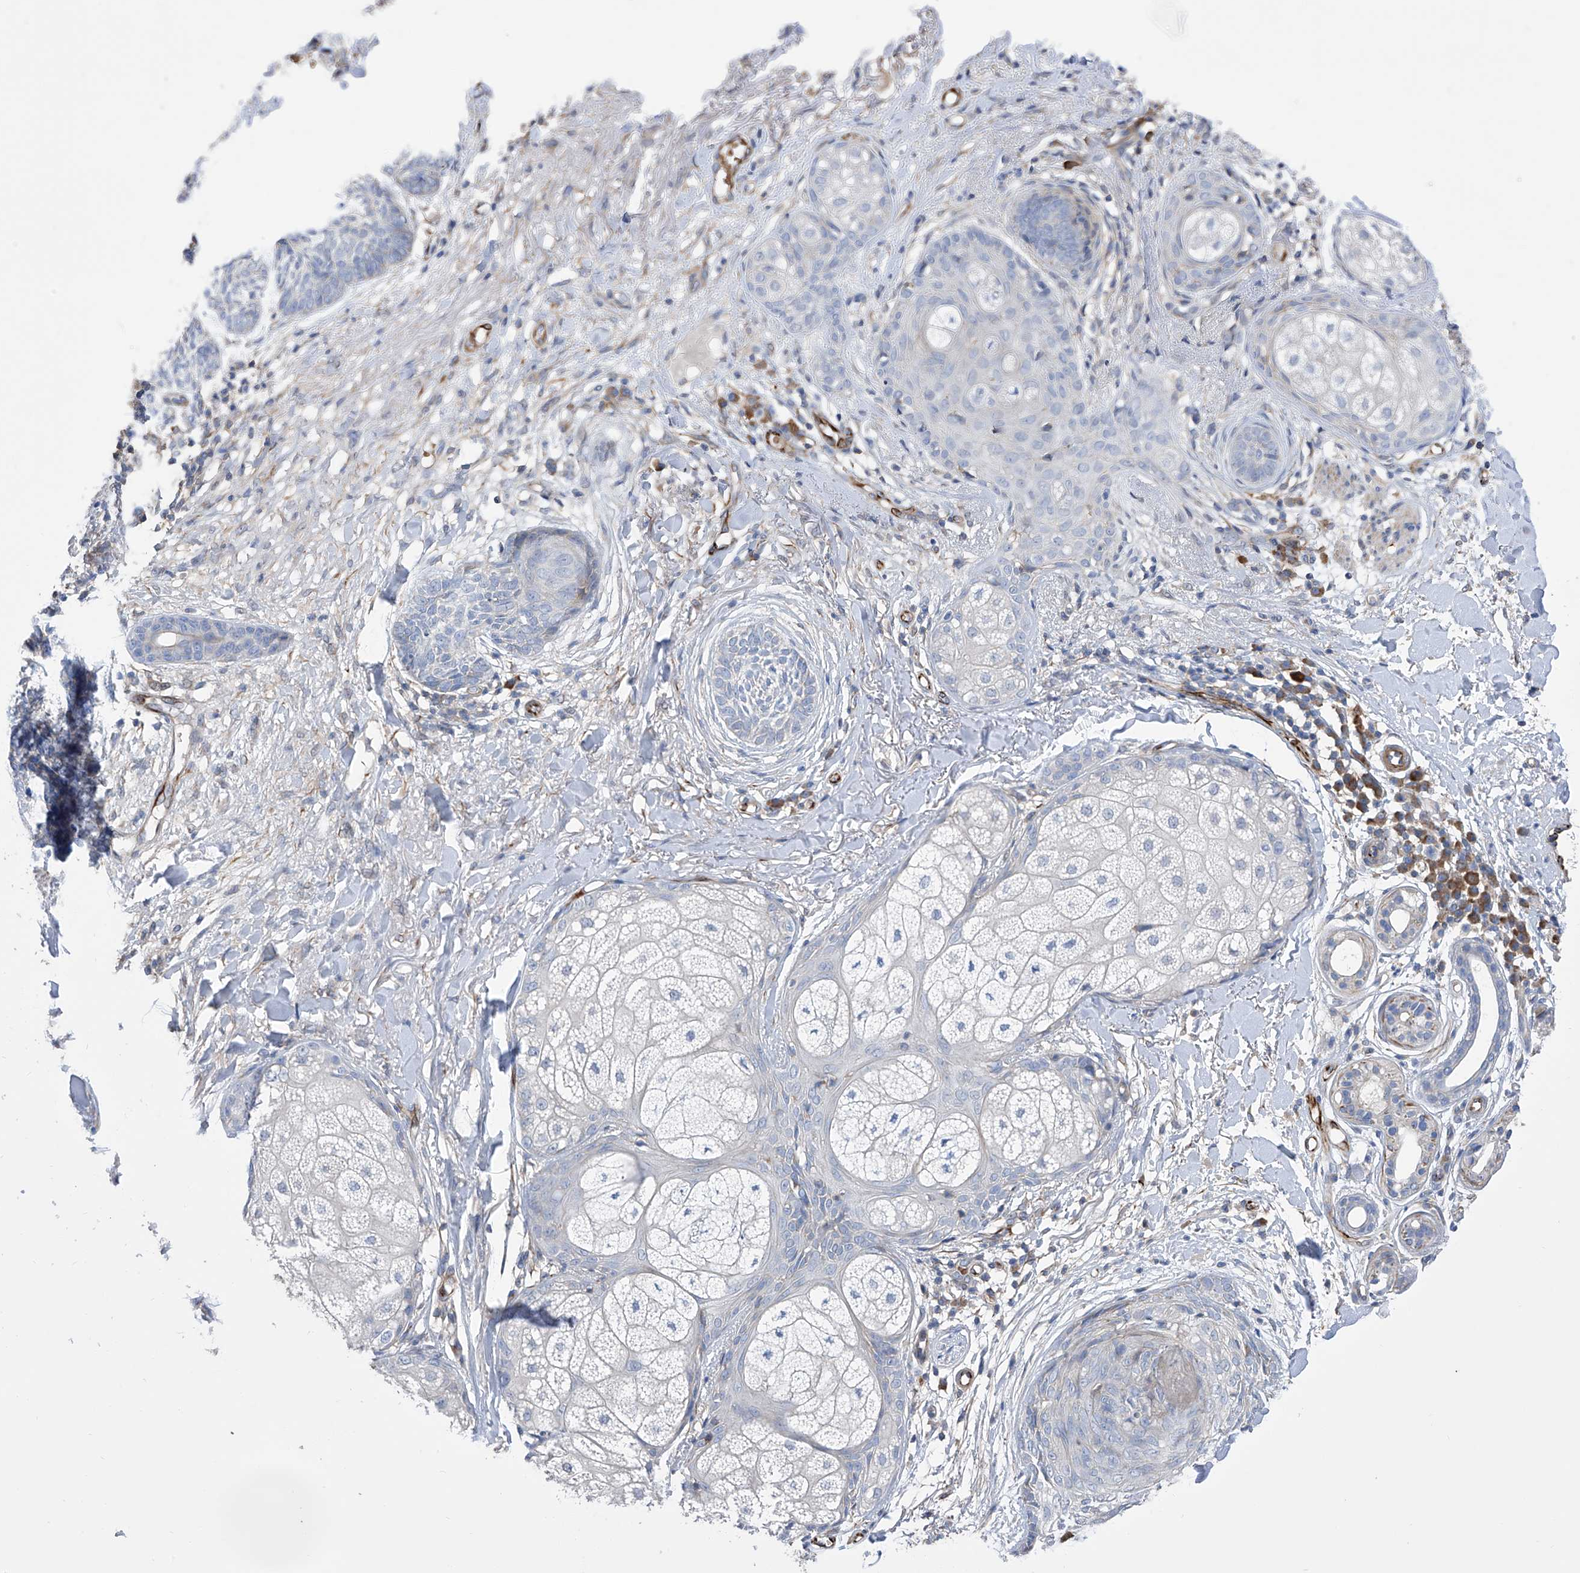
{"staining": {"intensity": "negative", "quantity": "none", "location": "none"}, "tissue": "skin cancer", "cell_type": "Tumor cells", "image_type": "cancer", "snomed": [{"axis": "morphology", "description": "Basal cell carcinoma"}, {"axis": "topography", "description": "Skin"}], "caption": "Basal cell carcinoma (skin) was stained to show a protein in brown. There is no significant positivity in tumor cells.", "gene": "NFATC4", "patient": {"sex": "male", "age": 85}}